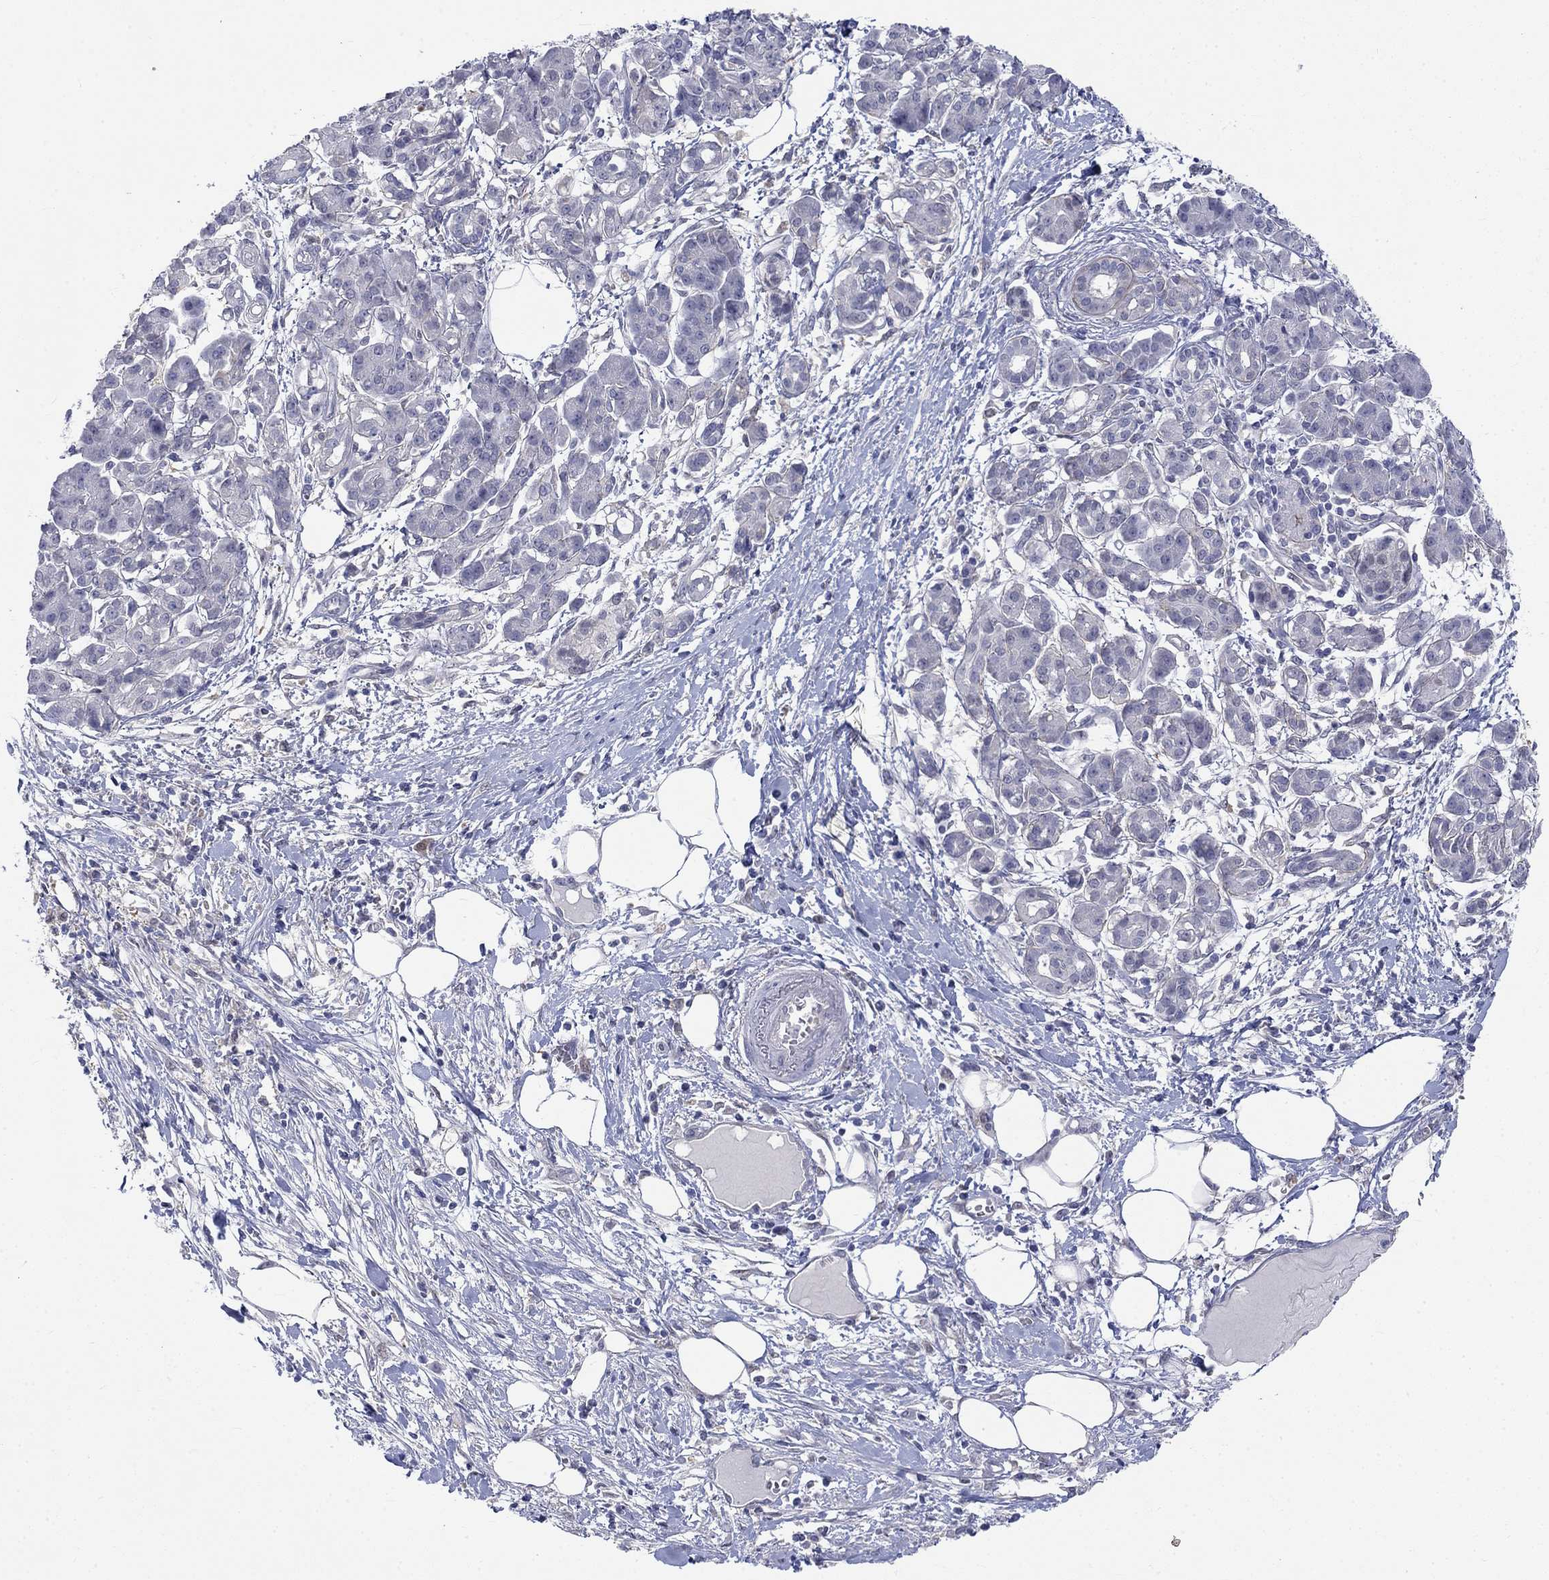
{"staining": {"intensity": "negative", "quantity": "none", "location": "none"}, "tissue": "pancreatic cancer", "cell_type": "Tumor cells", "image_type": "cancer", "snomed": [{"axis": "morphology", "description": "Adenocarcinoma, NOS"}, {"axis": "topography", "description": "Pancreas"}], "caption": "Tumor cells show no significant positivity in pancreatic cancer (adenocarcinoma).", "gene": "EGFLAM", "patient": {"sex": "male", "age": 72}}